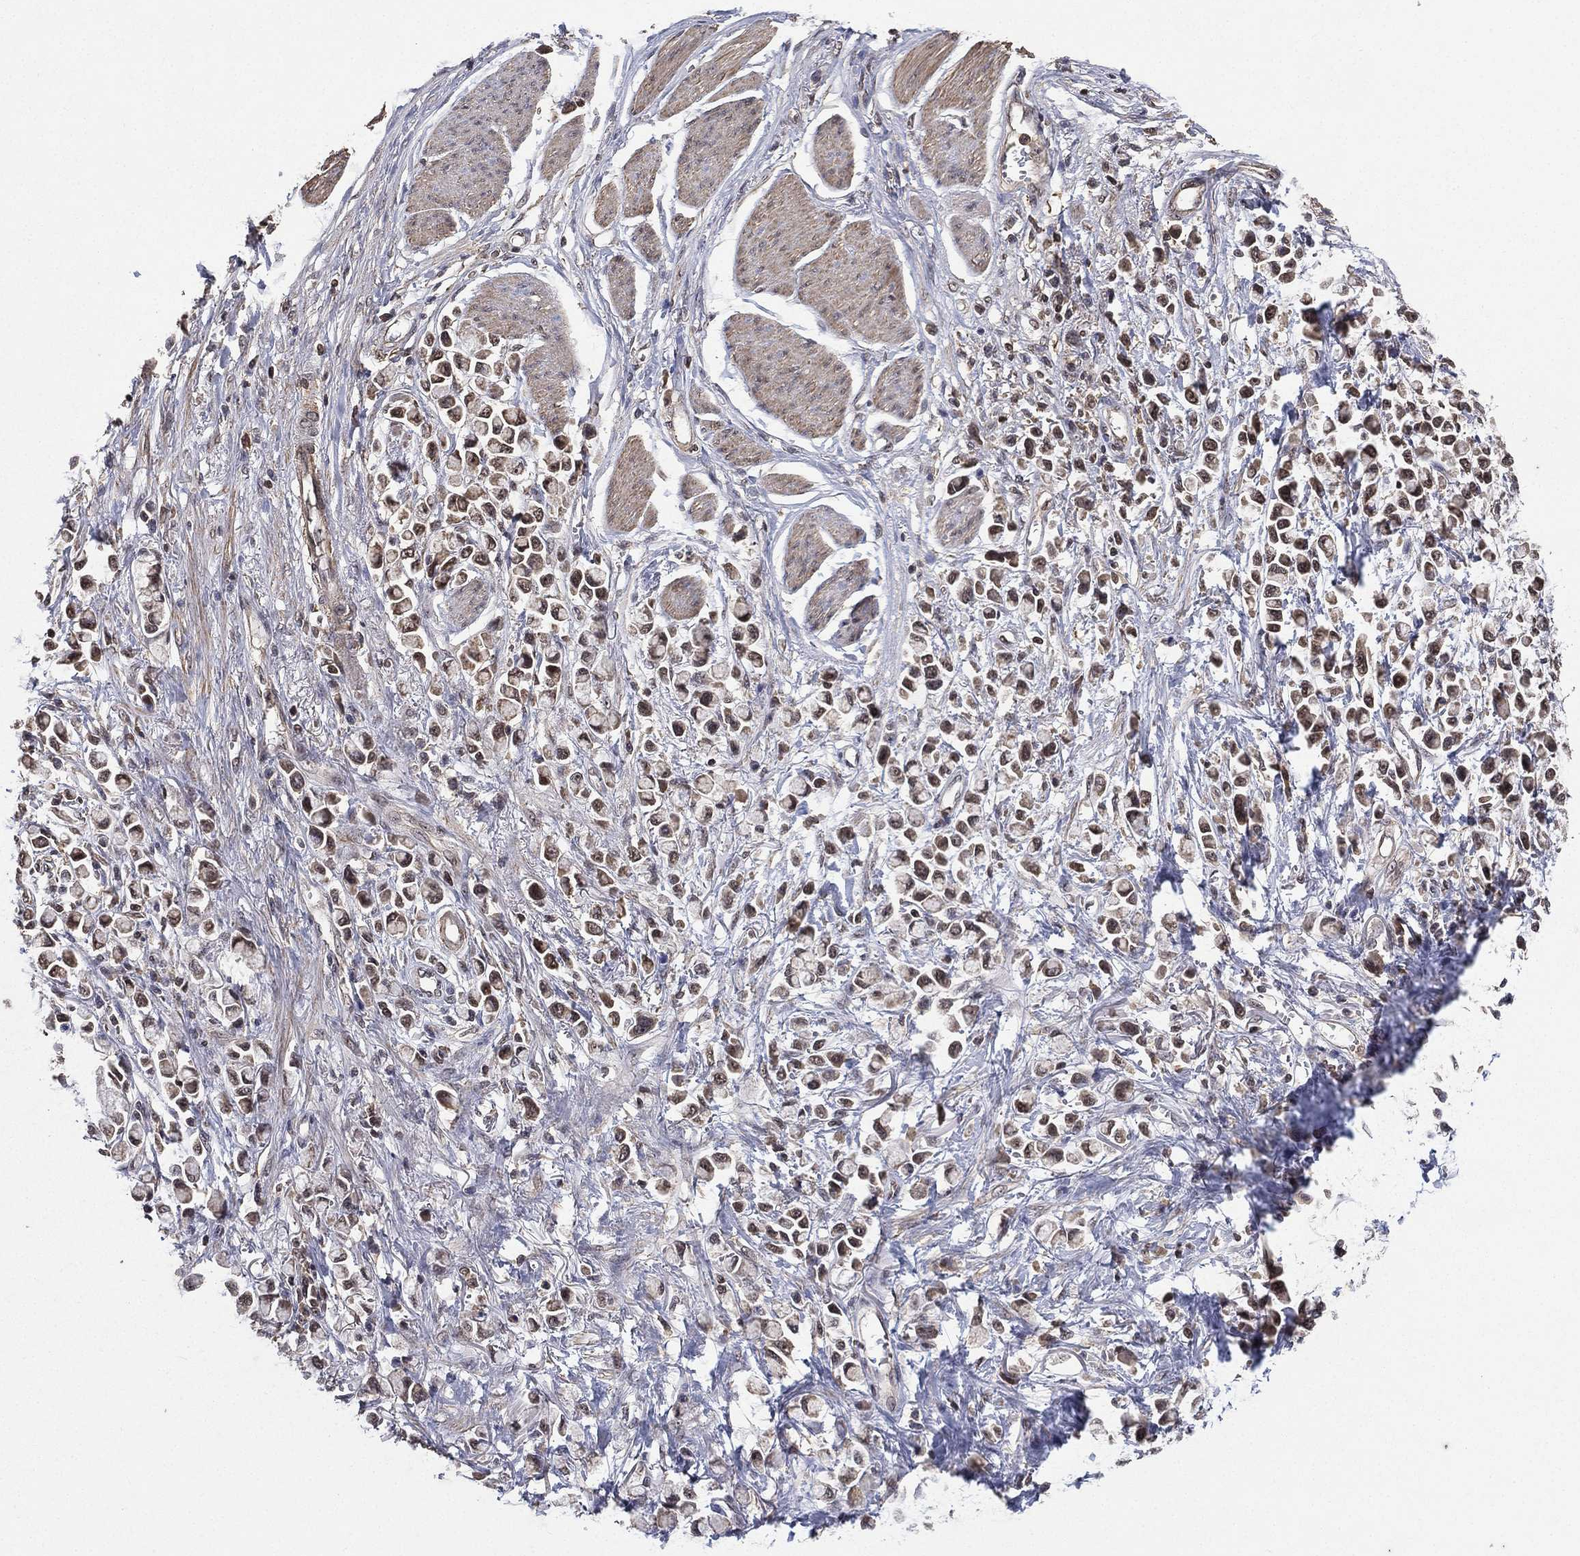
{"staining": {"intensity": "strong", "quantity": "25%-75%", "location": "cytoplasmic/membranous,nuclear"}, "tissue": "stomach cancer", "cell_type": "Tumor cells", "image_type": "cancer", "snomed": [{"axis": "morphology", "description": "Adenocarcinoma, NOS"}, {"axis": "topography", "description": "Stomach"}], "caption": "IHC (DAB) staining of human stomach cancer (adenocarcinoma) exhibits strong cytoplasmic/membranous and nuclear protein expression in approximately 25%-75% of tumor cells. (DAB (3,3'-diaminobenzidine) IHC with brightfield microscopy, high magnification).", "gene": "NELFCD", "patient": {"sex": "female", "age": 81}}